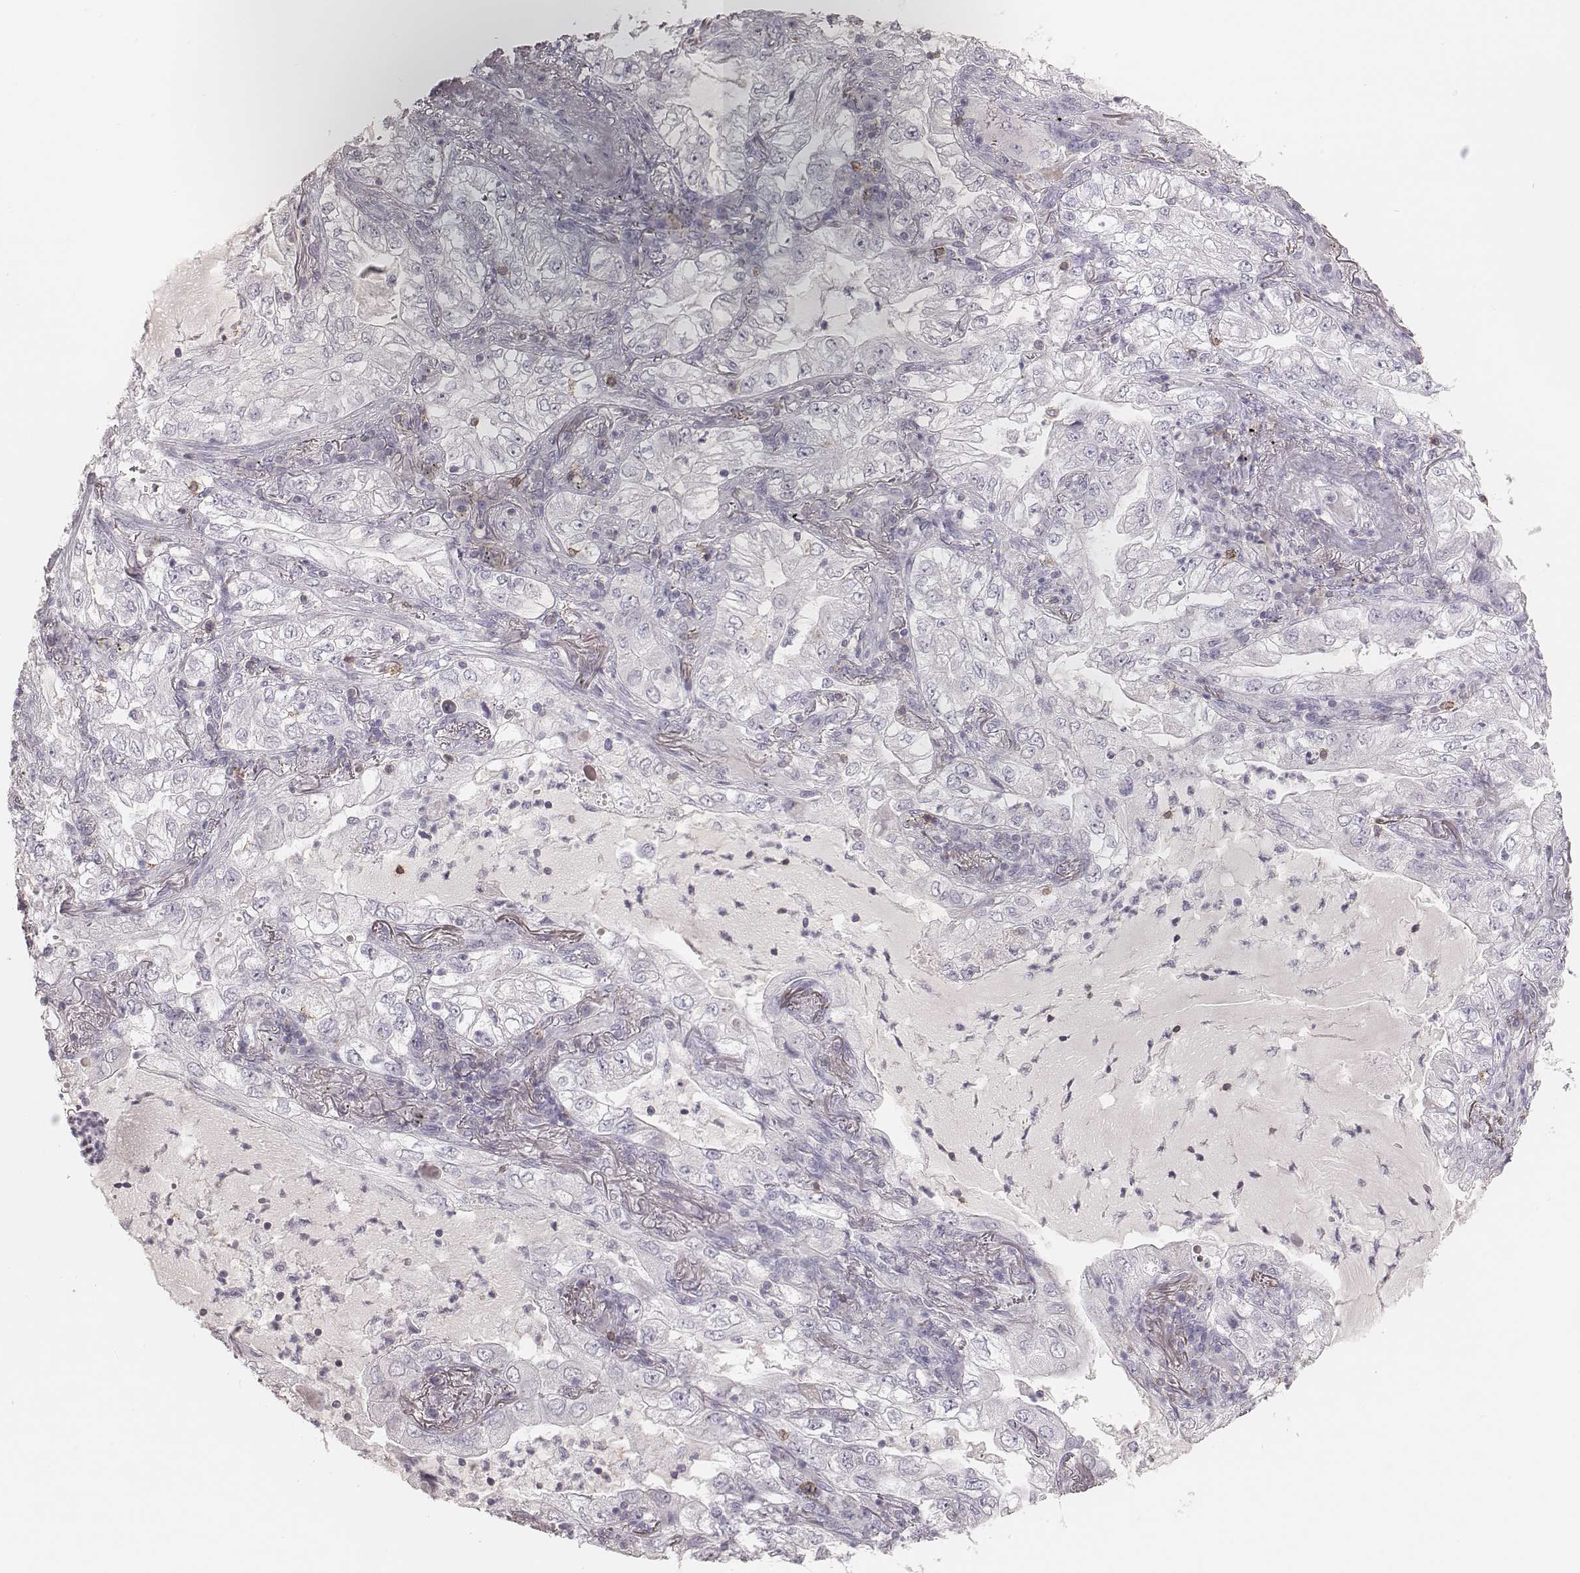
{"staining": {"intensity": "negative", "quantity": "none", "location": "none"}, "tissue": "lung cancer", "cell_type": "Tumor cells", "image_type": "cancer", "snomed": [{"axis": "morphology", "description": "Adenocarcinoma, NOS"}, {"axis": "topography", "description": "Lung"}], "caption": "This is an immunohistochemistry (IHC) photomicrograph of human adenocarcinoma (lung). There is no staining in tumor cells.", "gene": "PDCD1", "patient": {"sex": "female", "age": 73}}